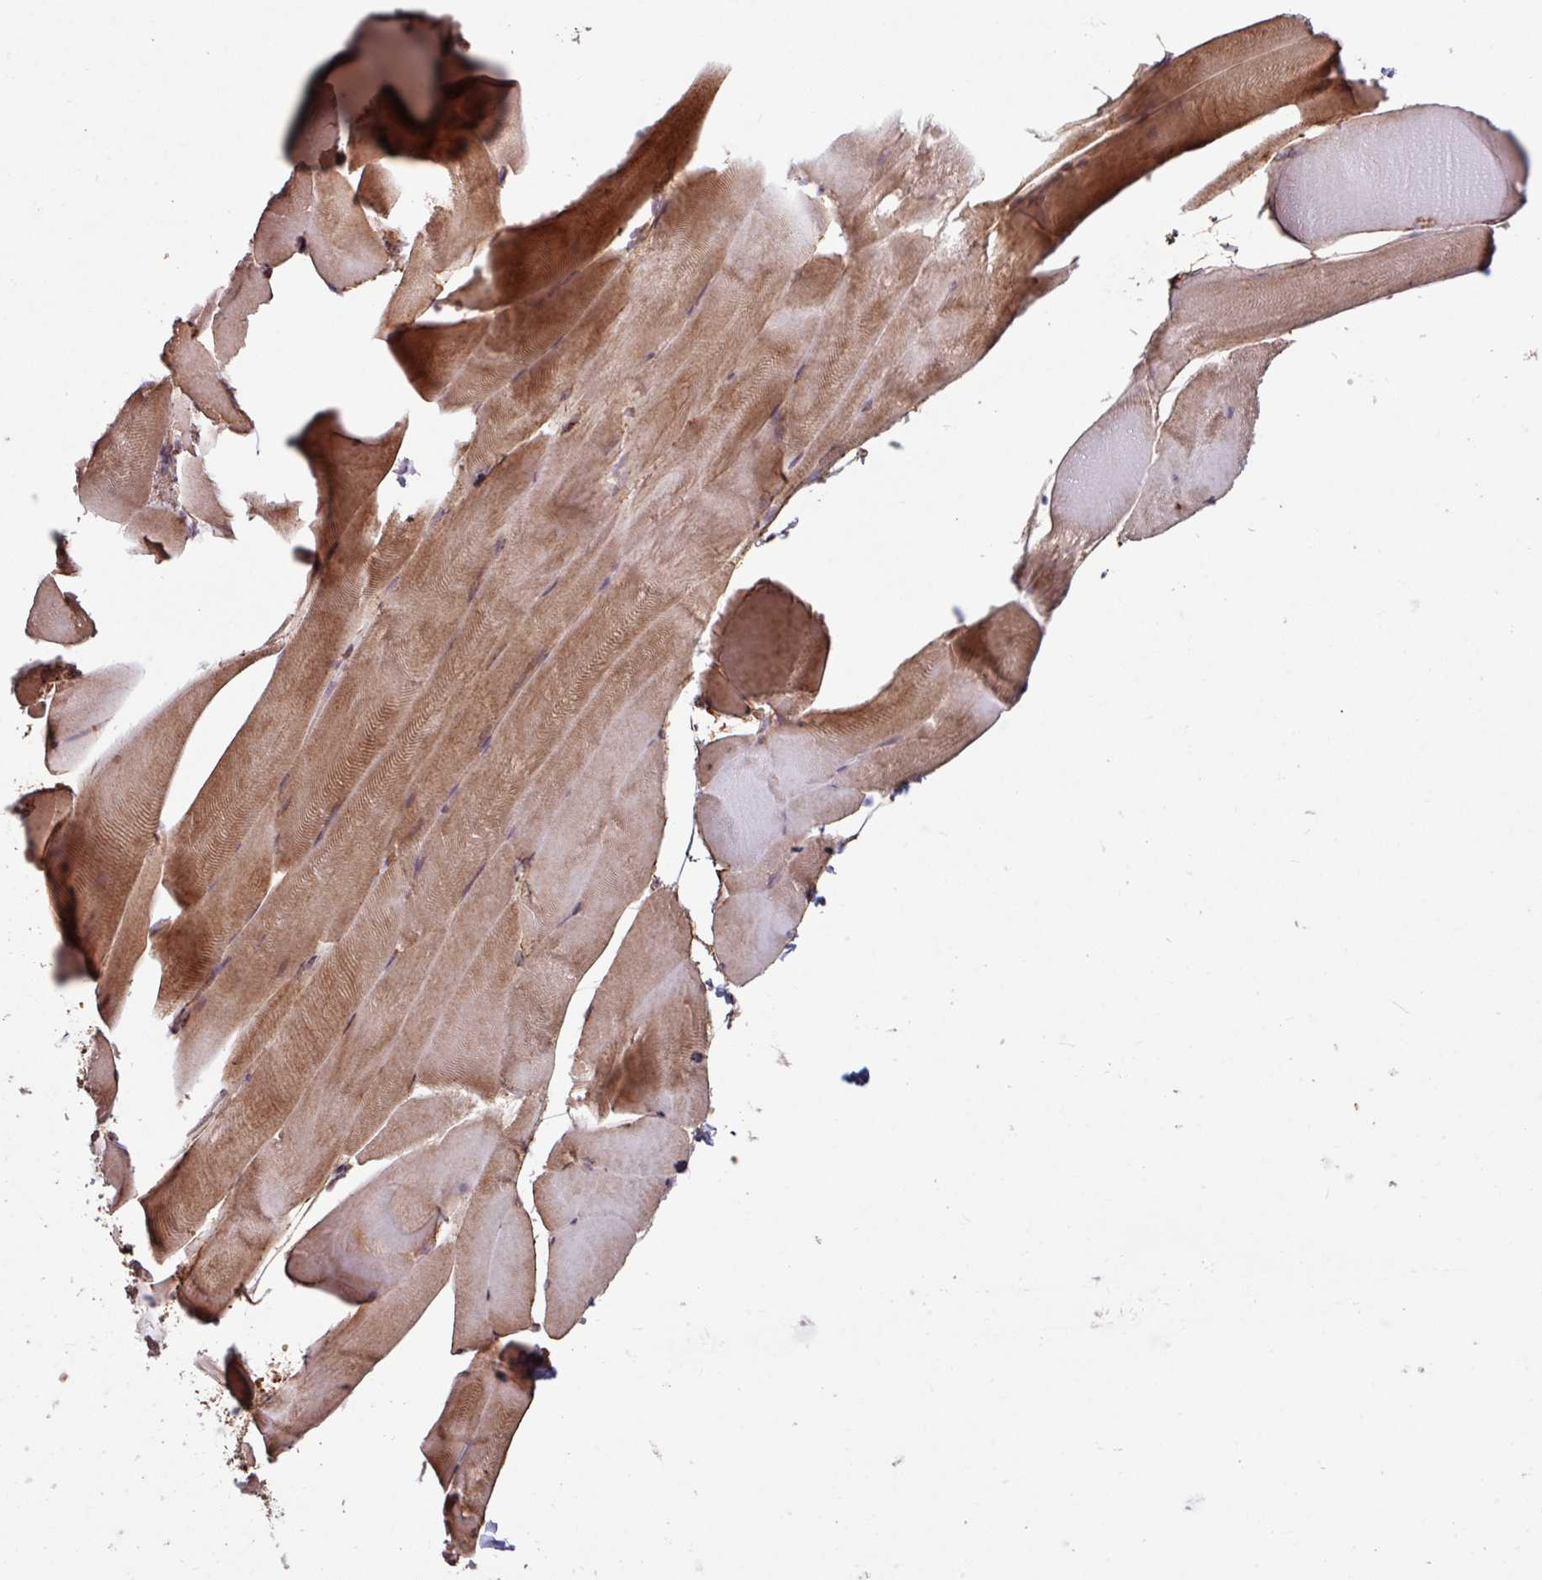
{"staining": {"intensity": "moderate", "quantity": "25%-75%", "location": "cytoplasmic/membranous"}, "tissue": "skeletal muscle", "cell_type": "Myocytes", "image_type": "normal", "snomed": [{"axis": "morphology", "description": "Normal tissue, NOS"}, {"axis": "topography", "description": "Skeletal muscle"}], "caption": "Immunohistochemical staining of unremarkable human skeletal muscle exhibits moderate cytoplasmic/membranous protein expression in about 25%-75% of myocytes.", "gene": "COX7C", "patient": {"sex": "female", "age": 64}}